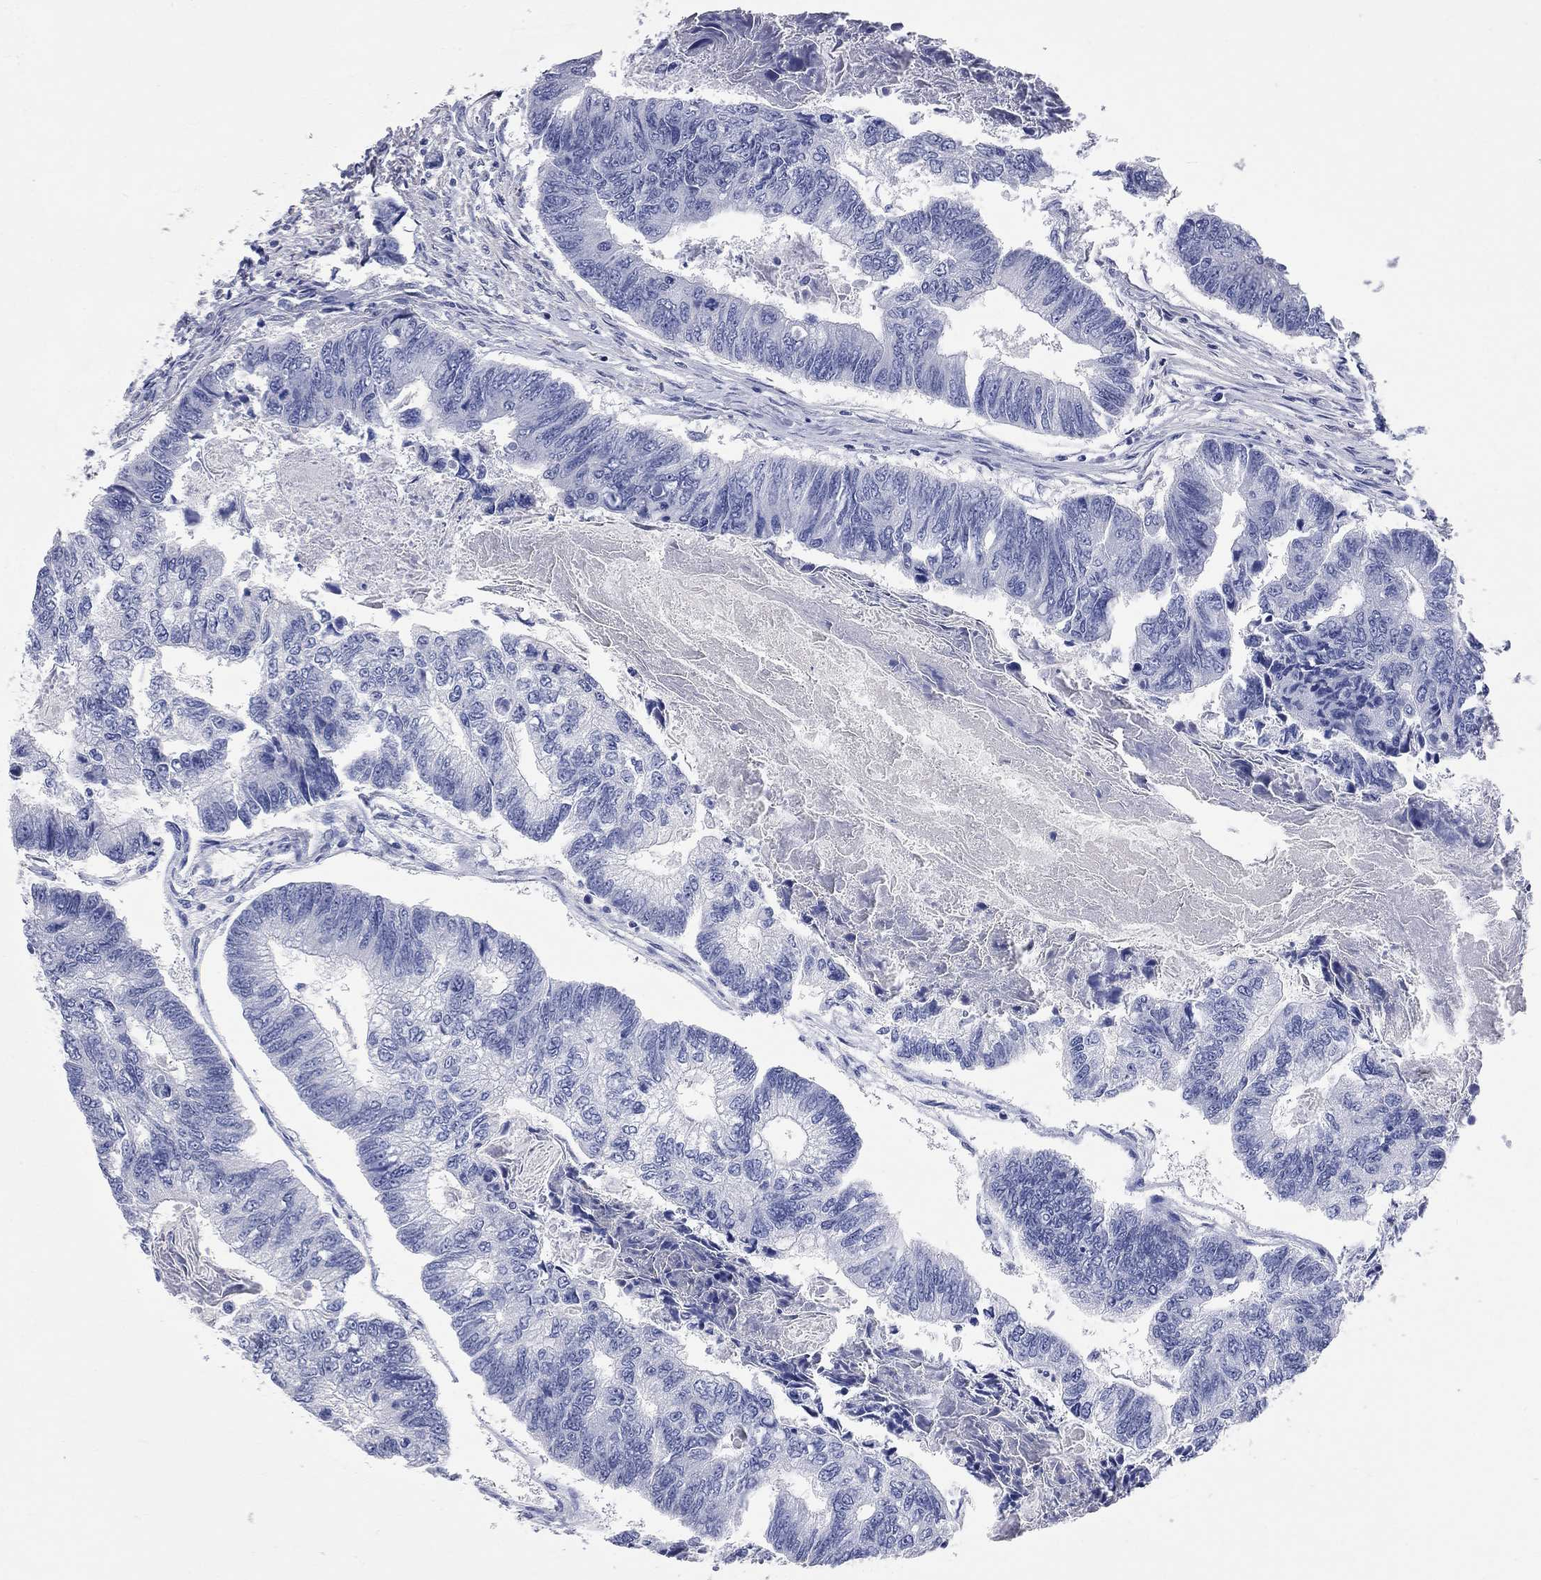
{"staining": {"intensity": "negative", "quantity": "none", "location": "none"}, "tissue": "colorectal cancer", "cell_type": "Tumor cells", "image_type": "cancer", "snomed": [{"axis": "morphology", "description": "Adenocarcinoma, NOS"}, {"axis": "topography", "description": "Colon"}], "caption": "Immunohistochemistry (IHC) micrograph of colorectal cancer (adenocarcinoma) stained for a protein (brown), which reveals no positivity in tumor cells.", "gene": "FAM221B", "patient": {"sex": "female", "age": 65}}